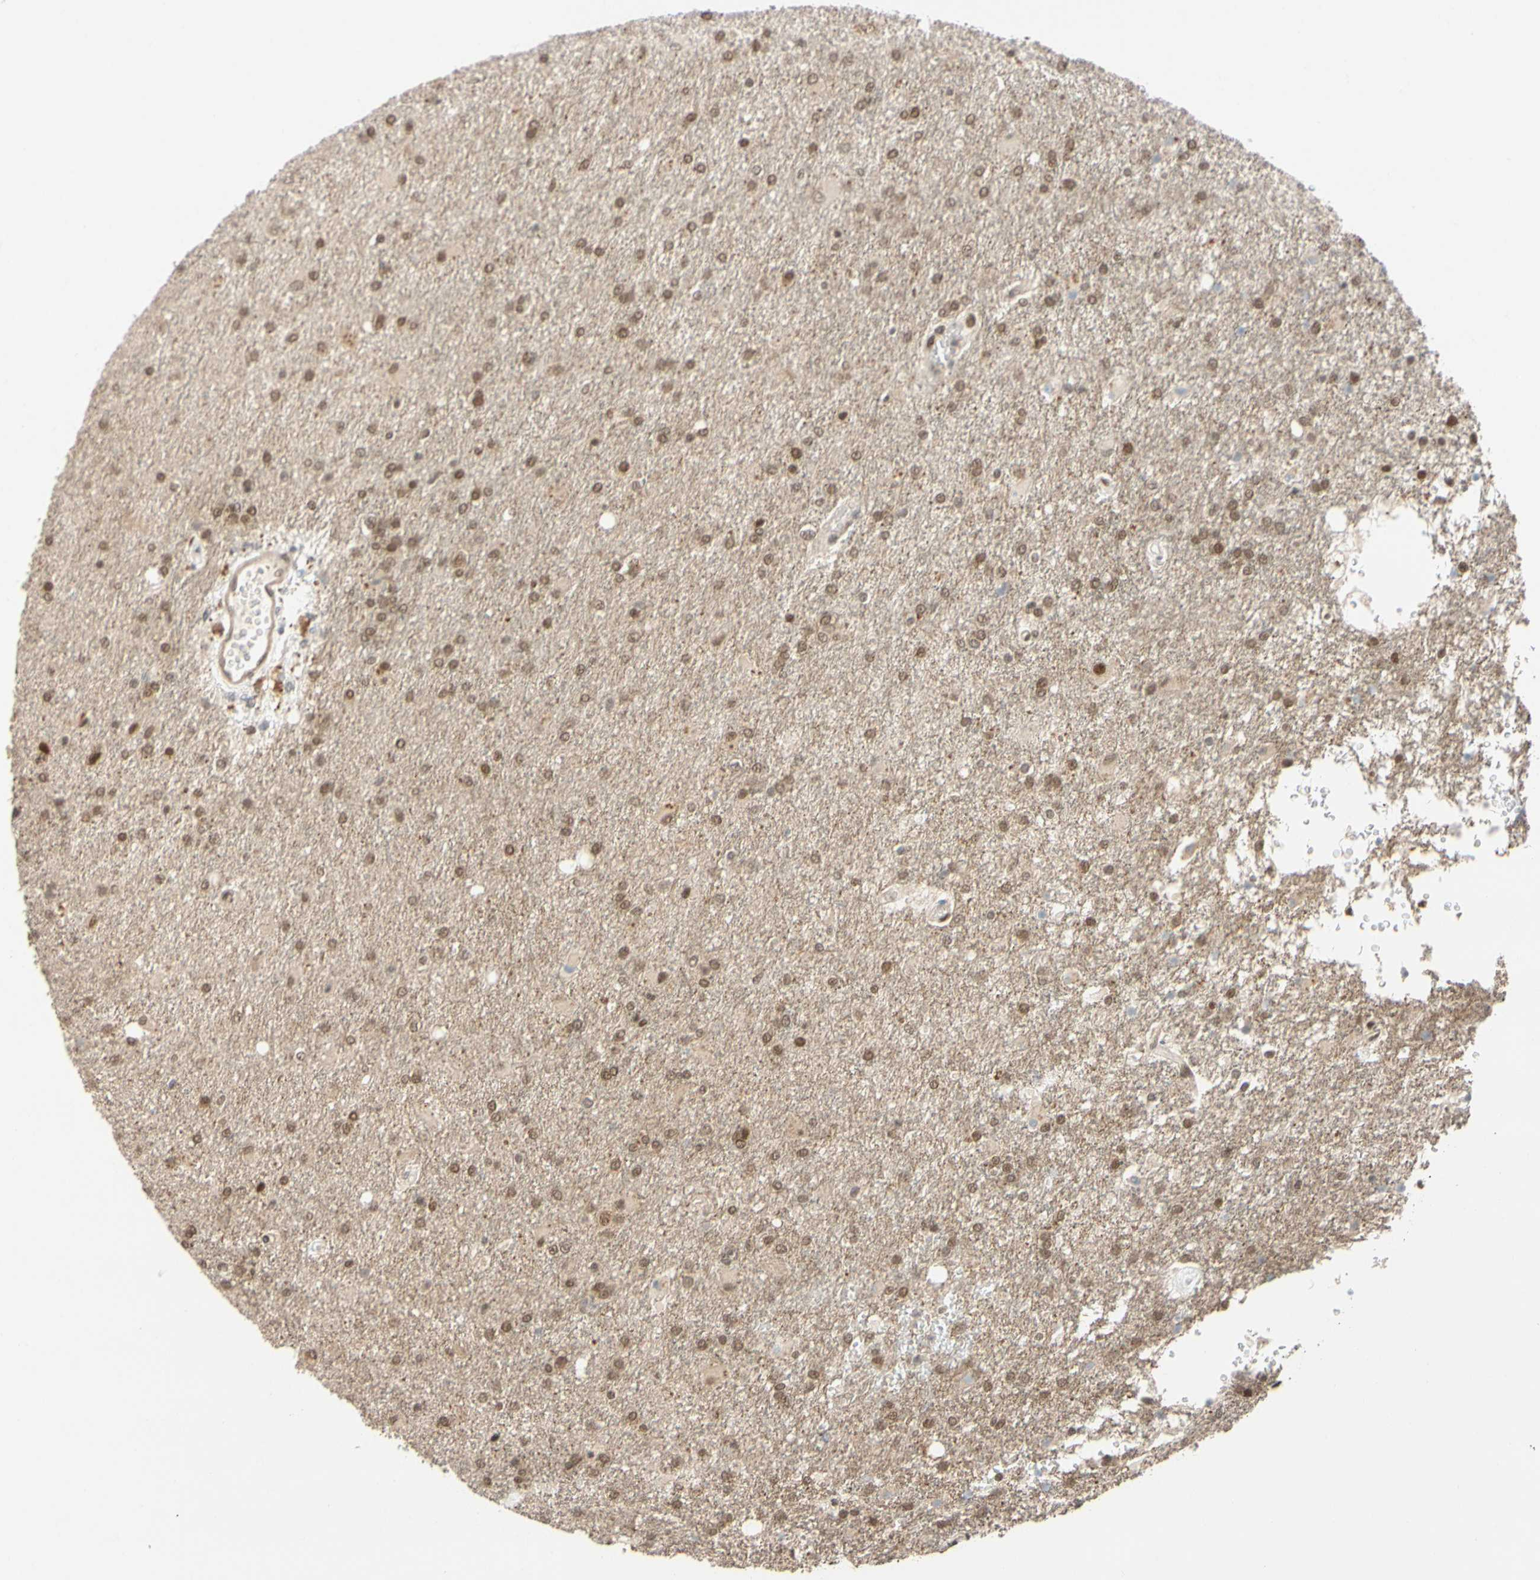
{"staining": {"intensity": "weak", "quantity": ">75%", "location": "nuclear"}, "tissue": "glioma", "cell_type": "Tumor cells", "image_type": "cancer", "snomed": [{"axis": "morphology", "description": "Glioma, malignant, High grade"}, {"axis": "topography", "description": "Brain"}], "caption": "Glioma stained with a brown dye reveals weak nuclear positive positivity in about >75% of tumor cells.", "gene": "TAF4", "patient": {"sex": "male", "age": 71}}